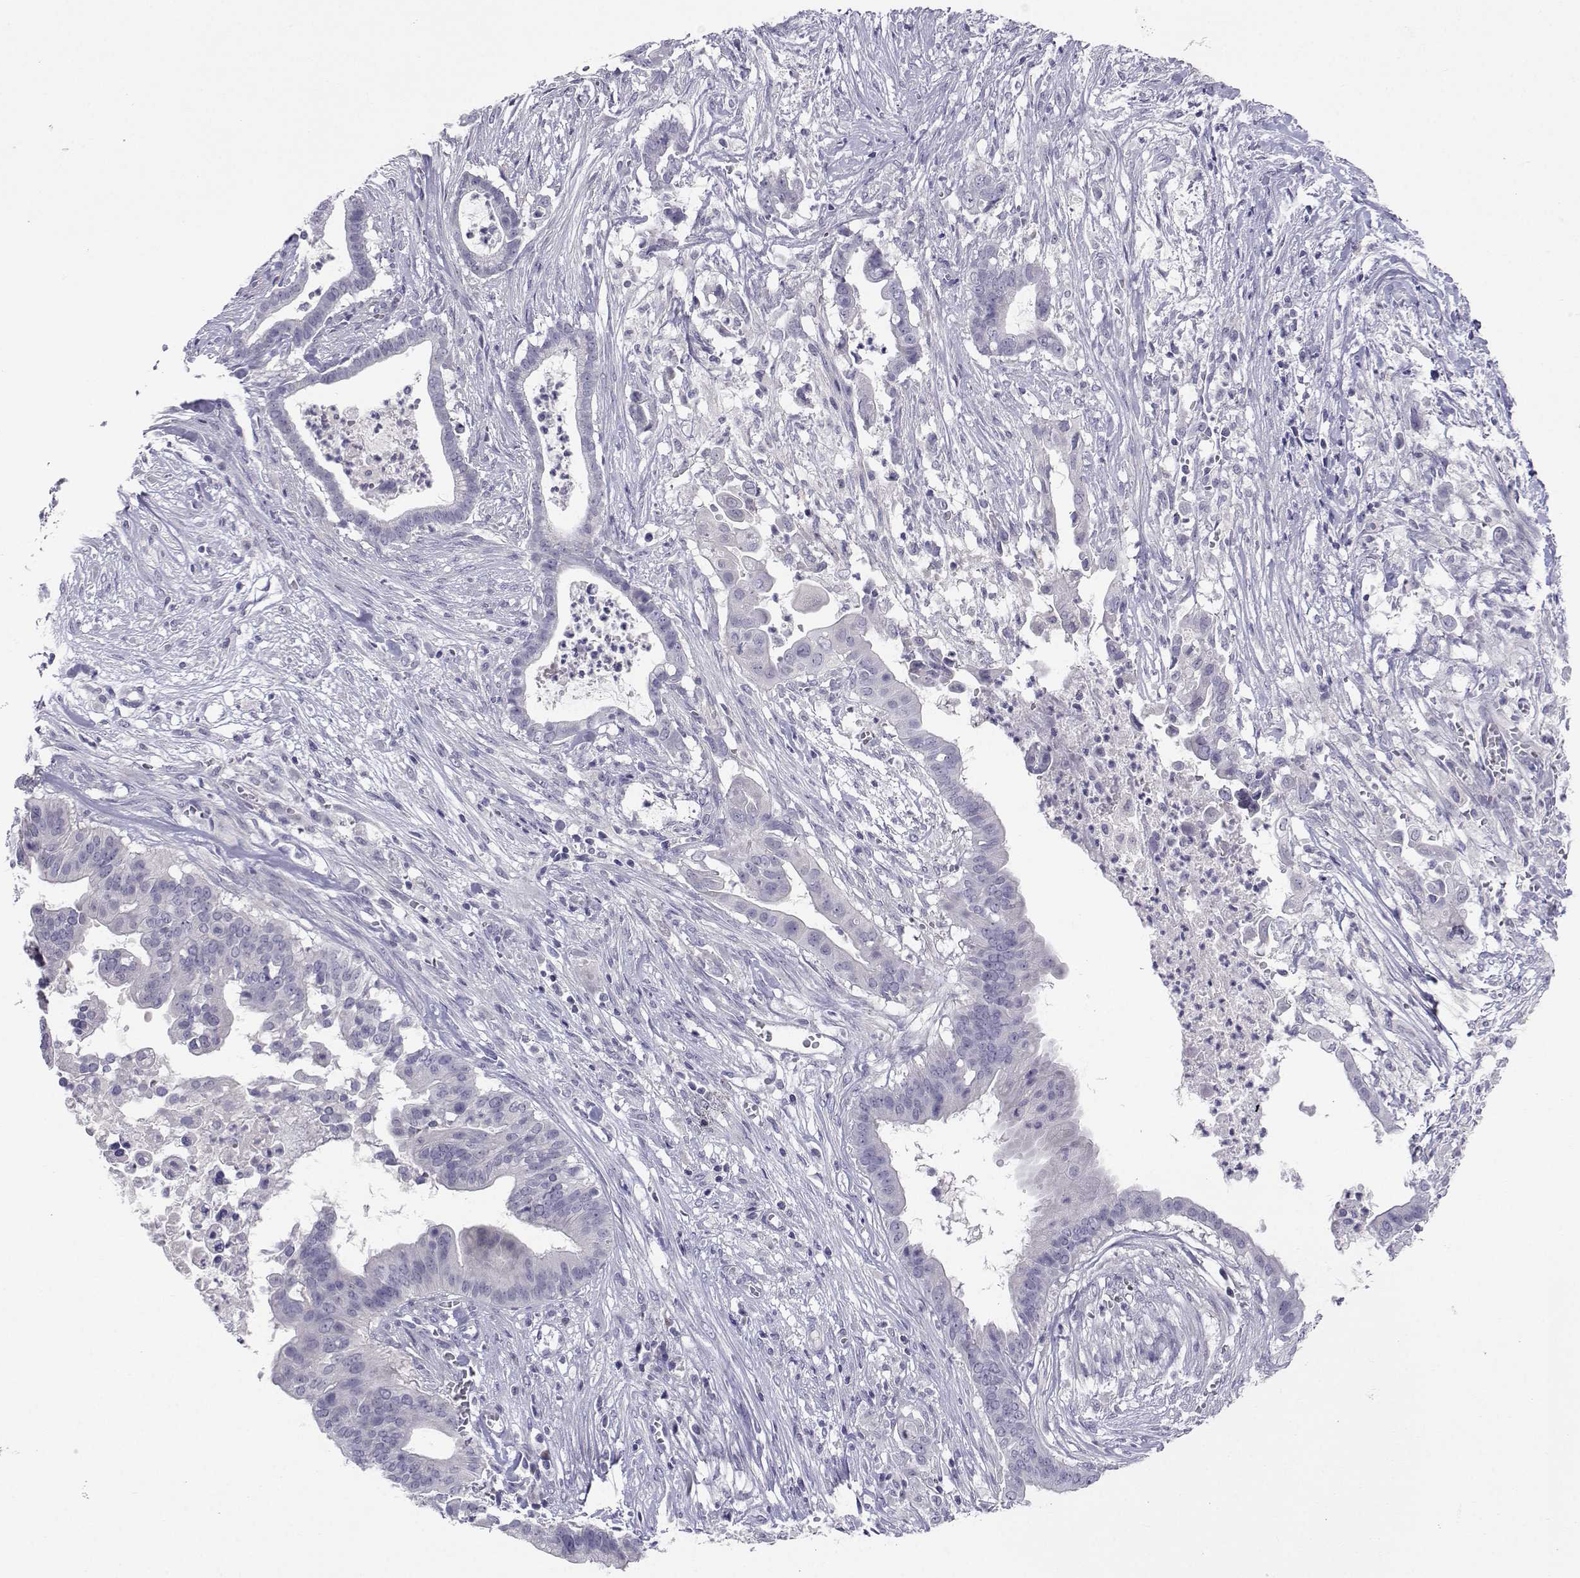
{"staining": {"intensity": "negative", "quantity": "none", "location": "none"}, "tissue": "pancreatic cancer", "cell_type": "Tumor cells", "image_type": "cancer", "snomed": [{"axis": "morphology", "description": "Adenocarcinoma, NOS"}, {"axis": "topography", "description": "Pancreas"}], "caption": "Tumor cells show no significant protein positivity in adenocarcinoma (pancreatic).", "gene": "SLC6A3", "patient": {"sex": "male", "age": 61}}